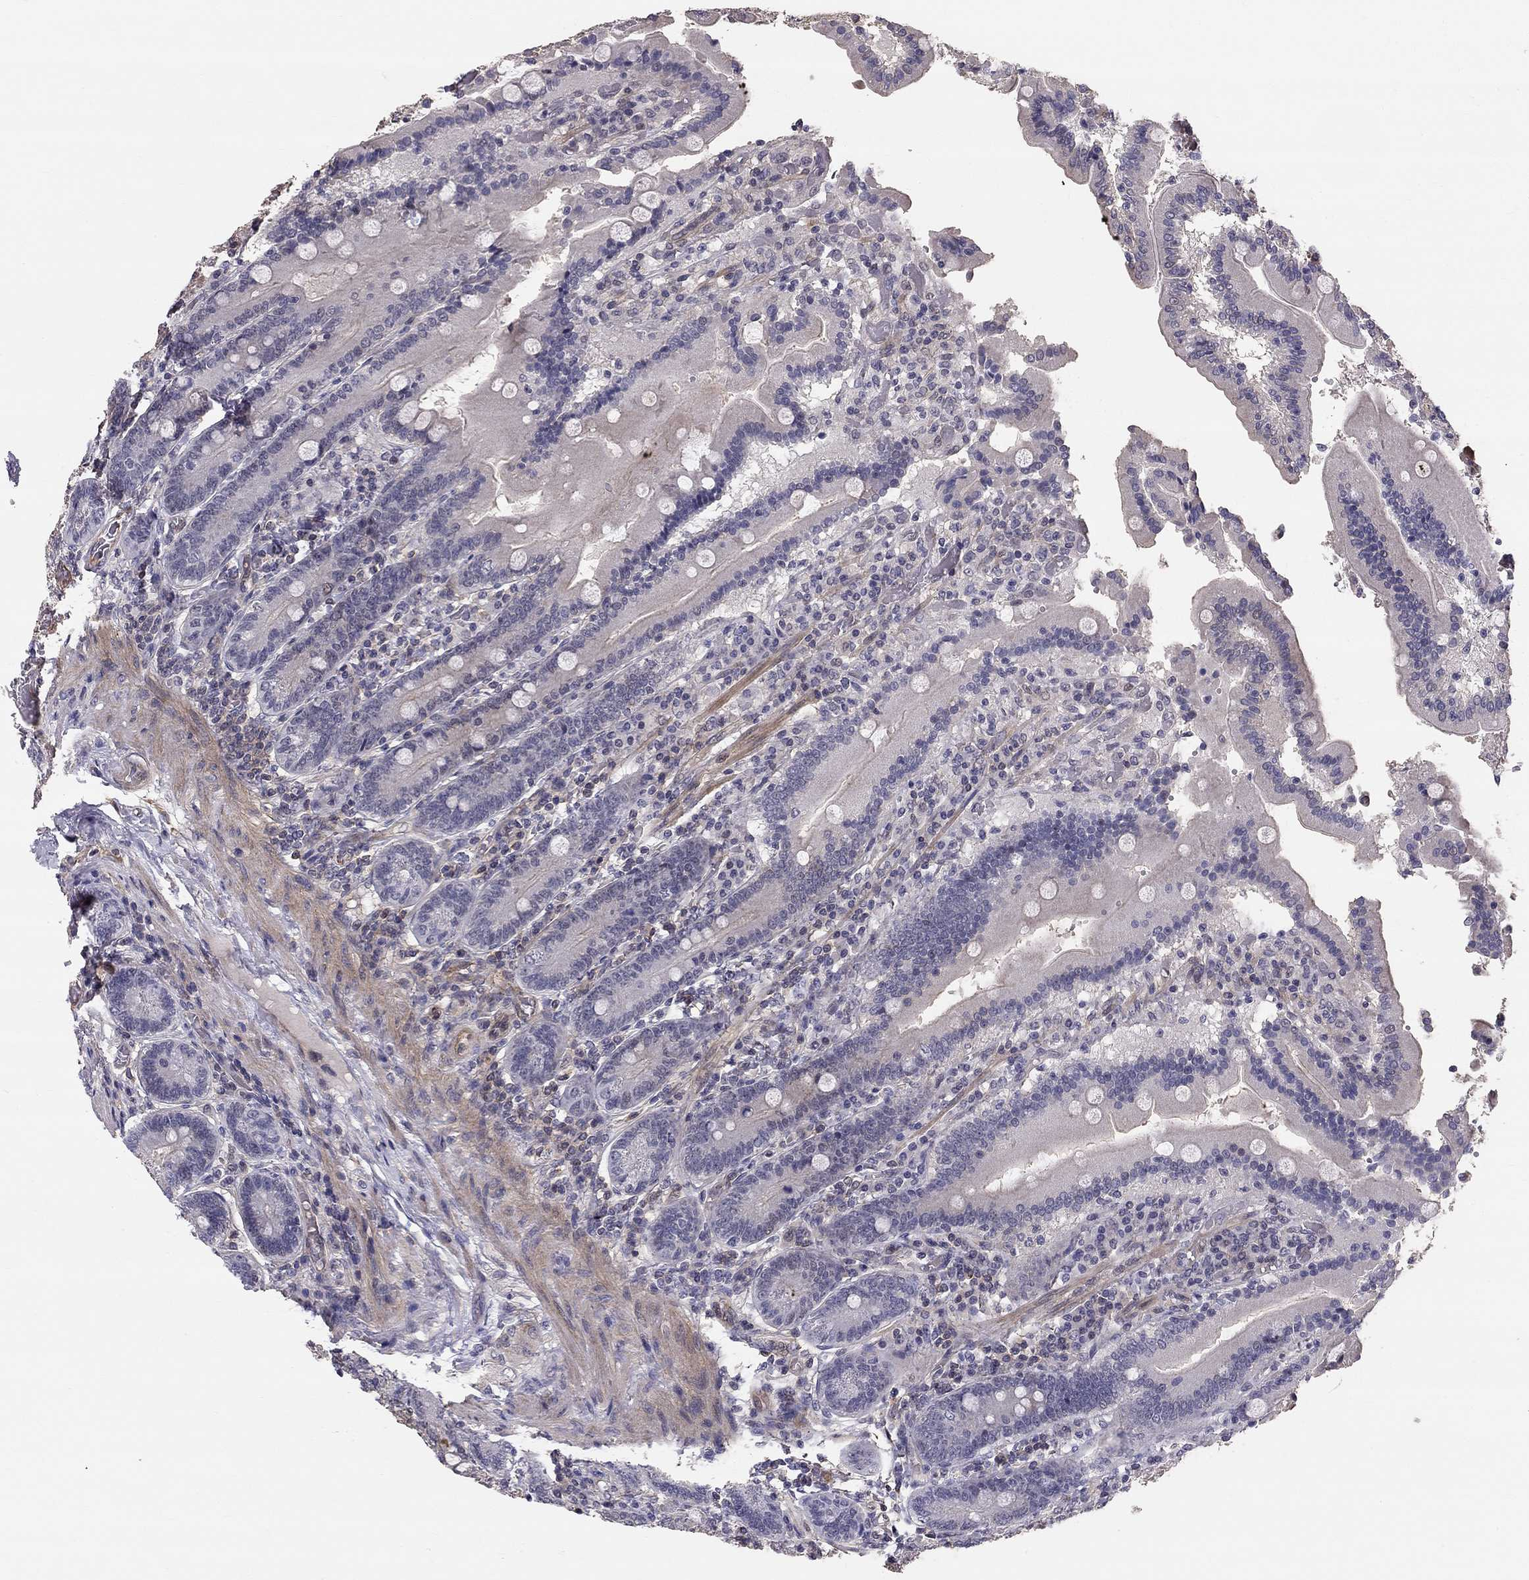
{"staining": {"intensity": "weak", "quantity": "<25%", "location": "cytoplasmic/membranous"}, "tissue": "duodenum", "cell_type": "Glandular cells", "image_type": "normal", "snomed": [{"axis": "morphology", "description": "Normal tissue, NOS"}, {"axis": "topography", "description": "Duodenum"}], "caption": "Glandular cells show no significant staining in benign duodenum. (Stains: DAB (3,3'-diaminobenzidine) immunohistochemistry (IHC) with hematoxylin counter stain, Microscopy: brightfield microscopy at high magnification).", "gene": "GJB4", "patient": {"sex": "female", "age": 62}}